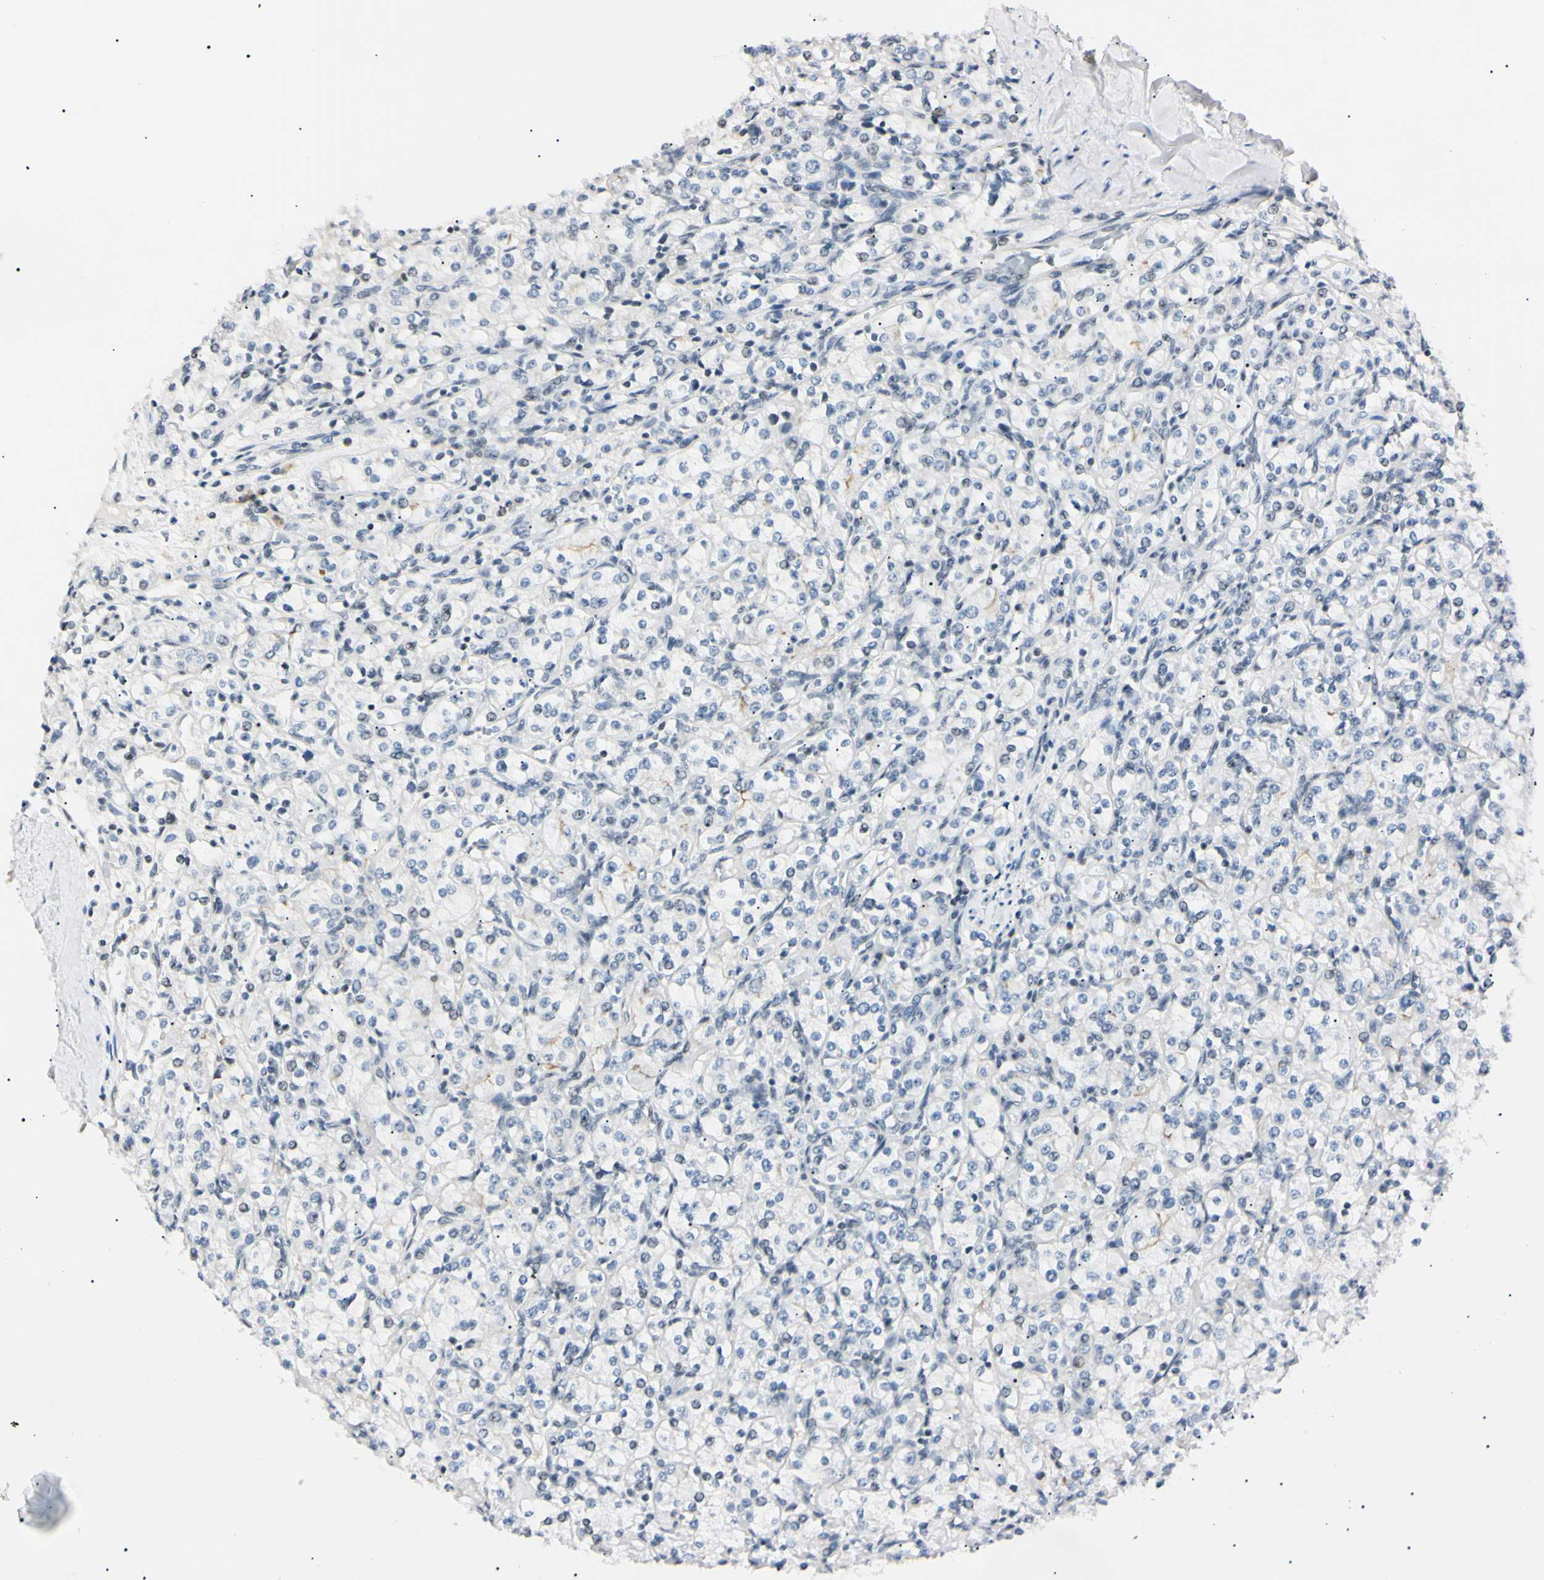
{"staining": {"intensity": "negative", "quantity": "none", "location": "none"}, "tissue": "renal cancer", "cell_type": "Tumor cells", "image_type": "cancer", "snomed": [{"axis": "morphology", "description": "Adenocarcinoma, NOS"}, {"axis": "topography", "description": "Kidney"}], "caption": "DAB (3,3'-diaminobenzidine) immunohistochemical staining of human renal adenocarcinoma displays no significant staining in tumor cells.", "gene": "ZNF134", "patient": {"sex": "male", "age": 77}}